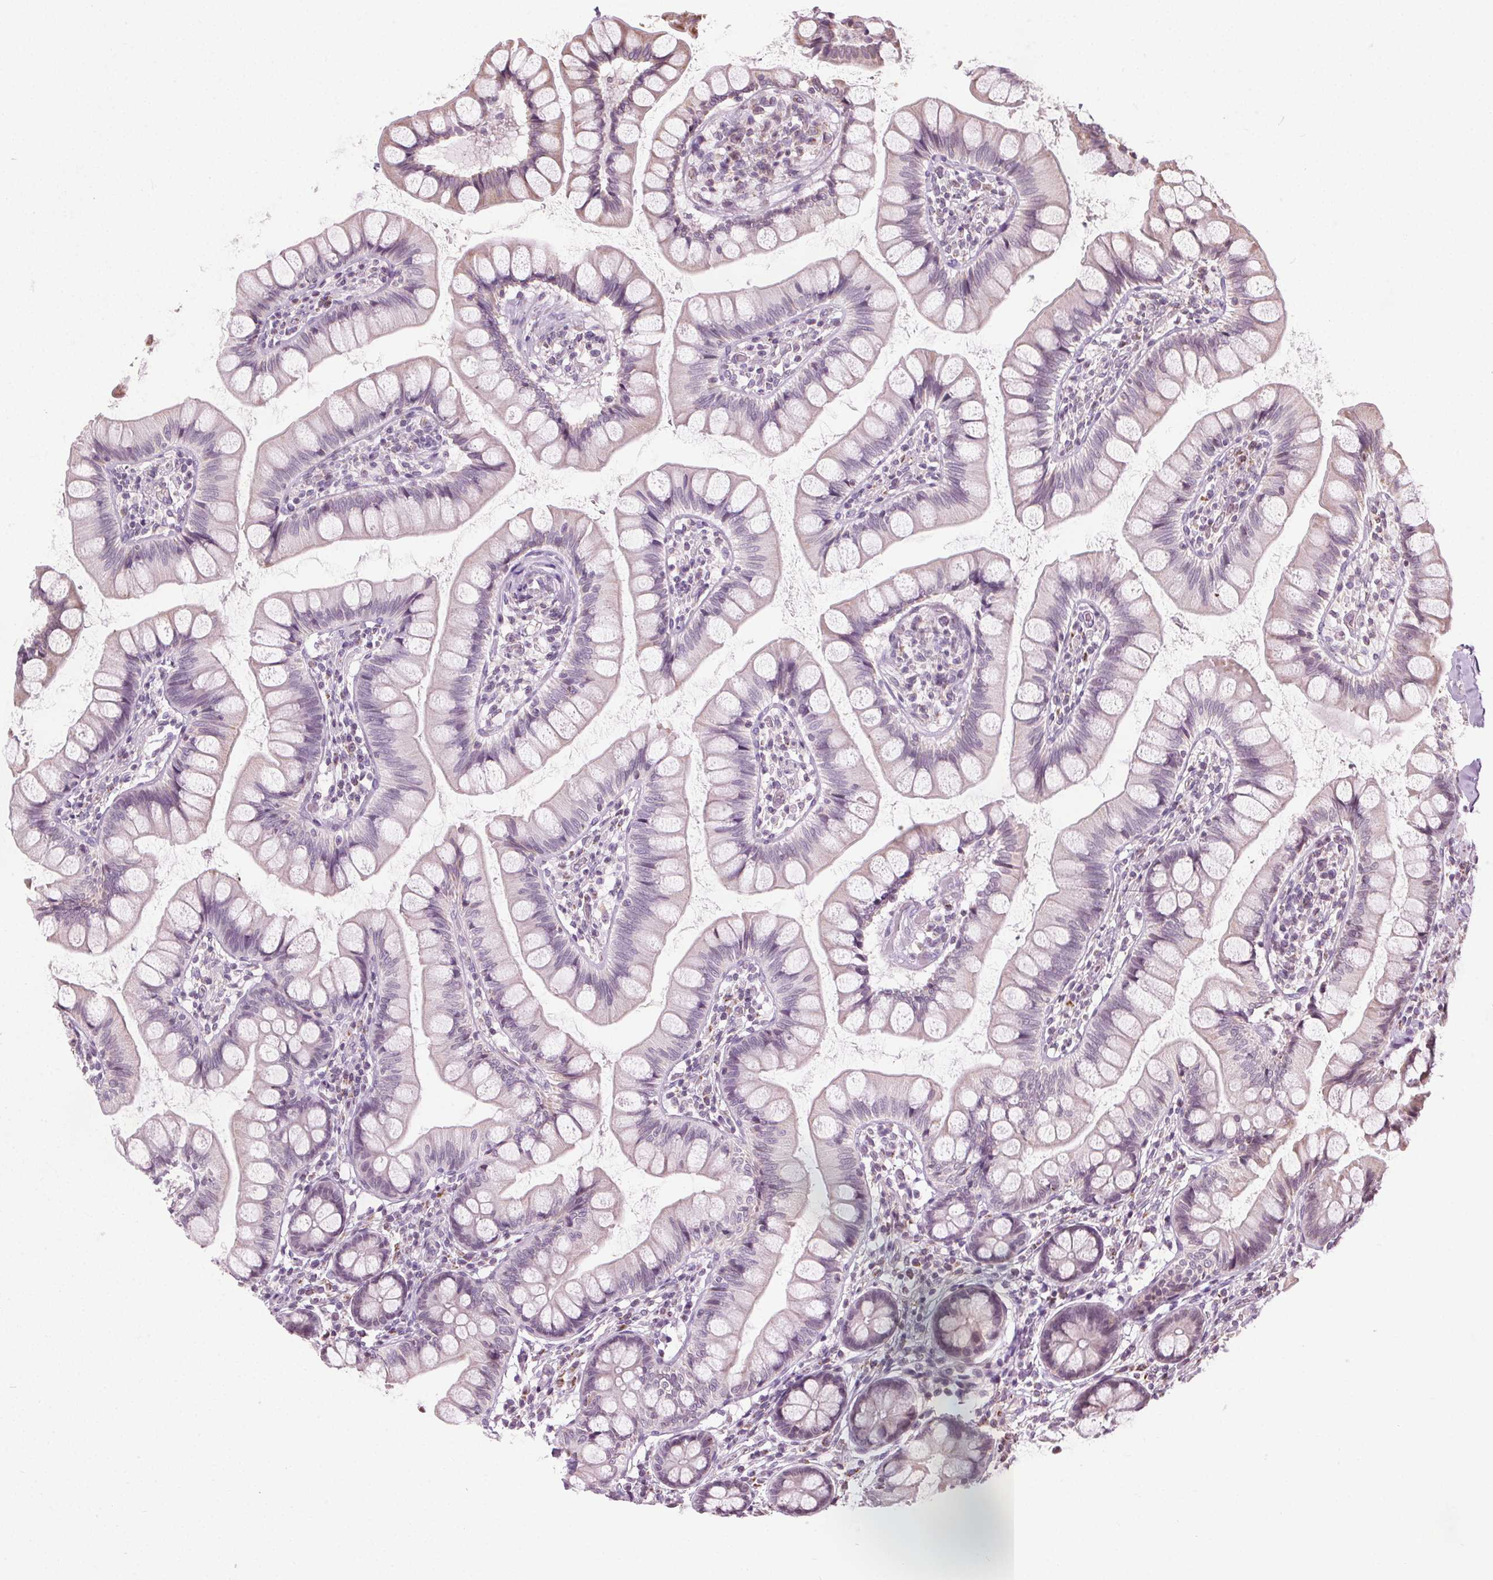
{"staining": {"intensity": "moderate", "quantity": "25%-75%", "location": "cytoplasmic/membranous"}, "tissue": "small intestine", "cell_type": "Glandular cells", "image_type": "normal", "snomed": [{"axis": "morphology", "description": "Normal tissue, NOS"}, {"axis": "topography", "description": "Small intestine"}], "caption": "A histopathology image showing moderate cytoplasmic/membranous positivity in approximately 25%-75% of glandular cells in normal small intestine, as visualized by brown immunohistochemical staining.", "gene": "LFNG", "patient": {"sex": "male", "age": 70}}